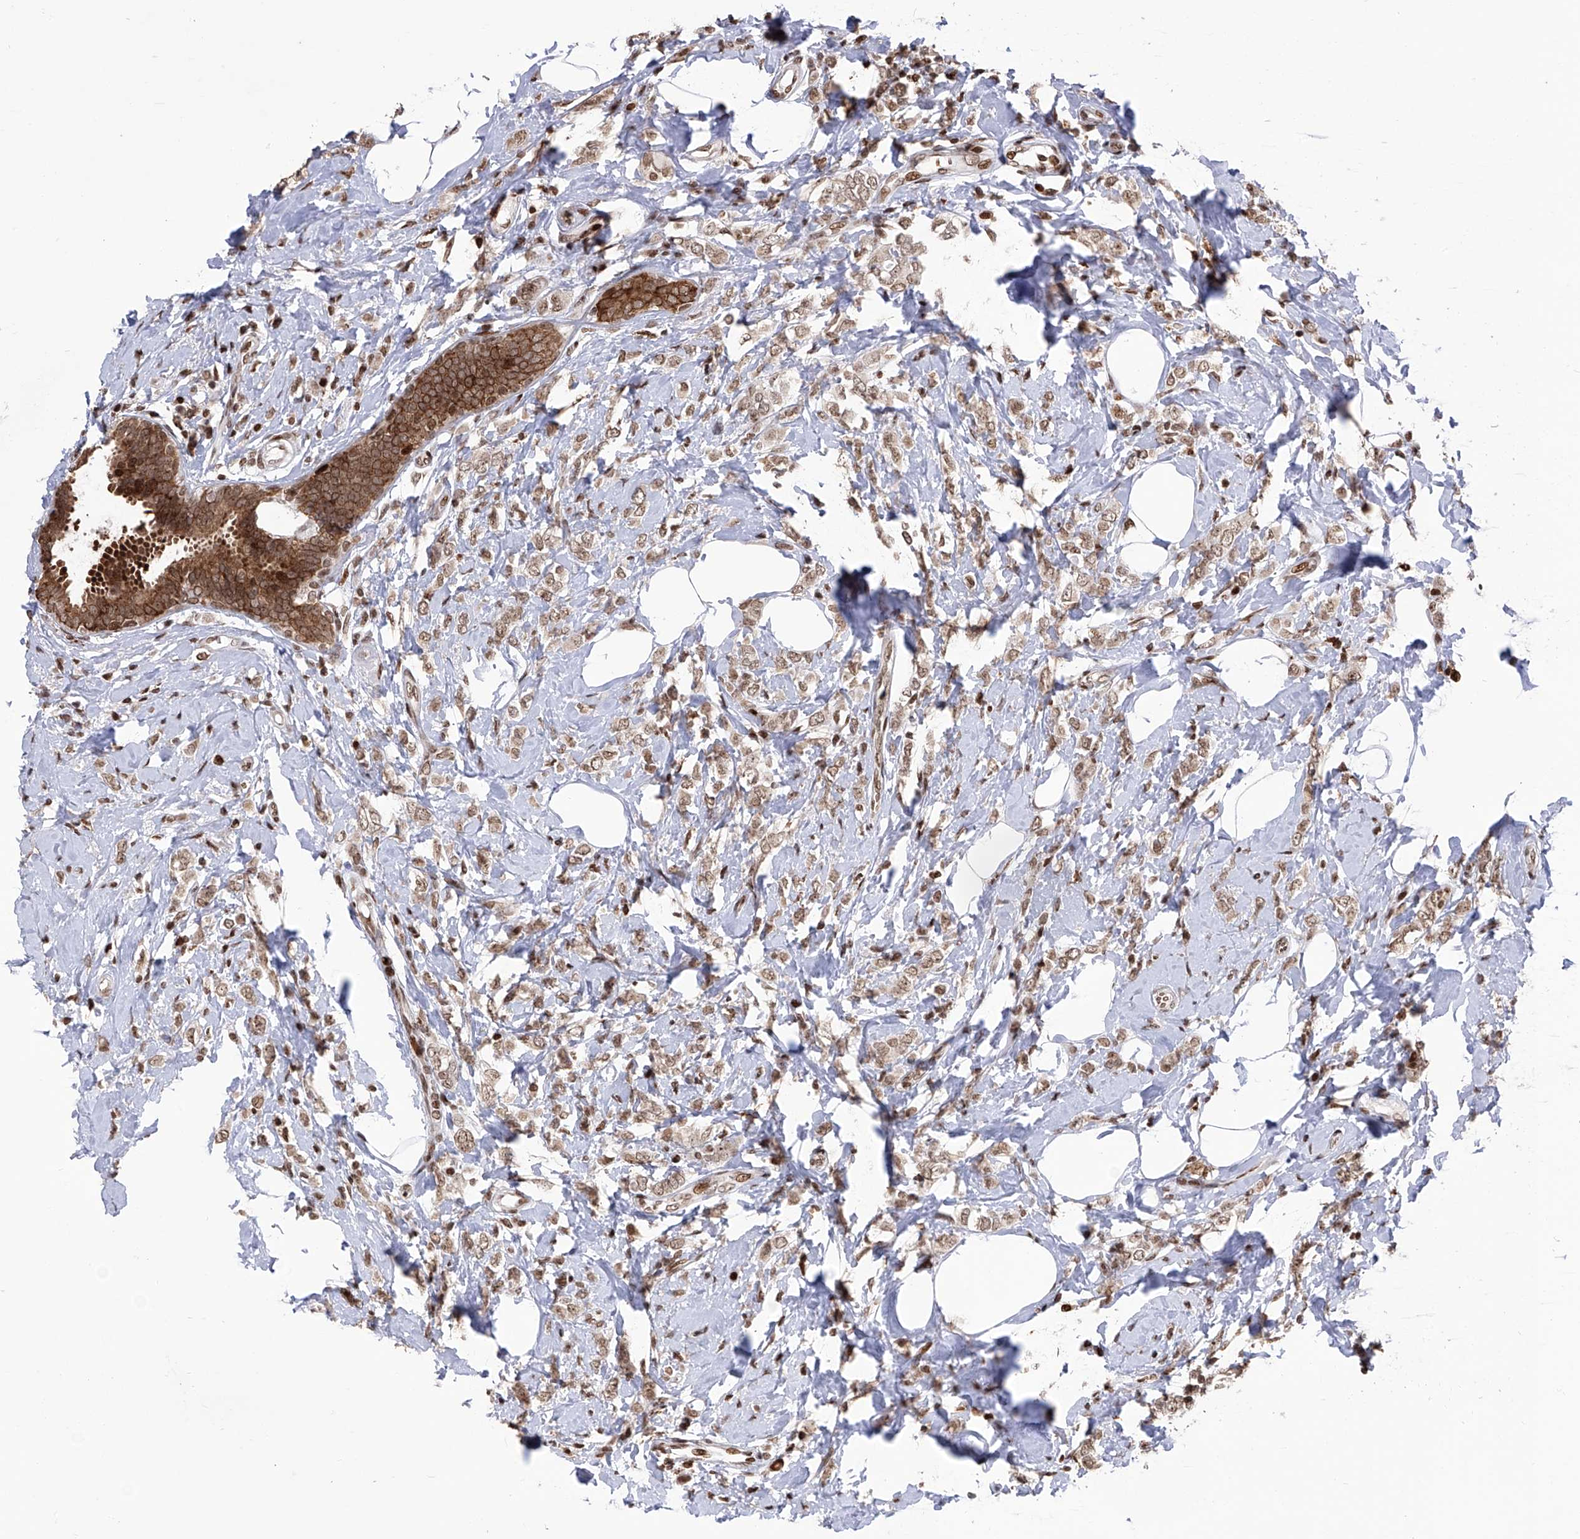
{"staining": {"intensity": "moderate", "quantity": ">75%", "location": "nuclear"}, "tissue": "breast cancer", "cell_type": "Tumor cells", "image_type": "cancer", "snomed": [{"axis": "morphology", "description": "Lobular carcinoma"}, {"axis": "topography", "description": "Breast"}], "caption": "A medium amount of moderate nuclear staining is appreciated in about >75% of tumor cells in breast cancer (lobular carcinoma) tissue.", "gene": "PAK1IP1", "patient": {"sex": "female", "age": 47}}